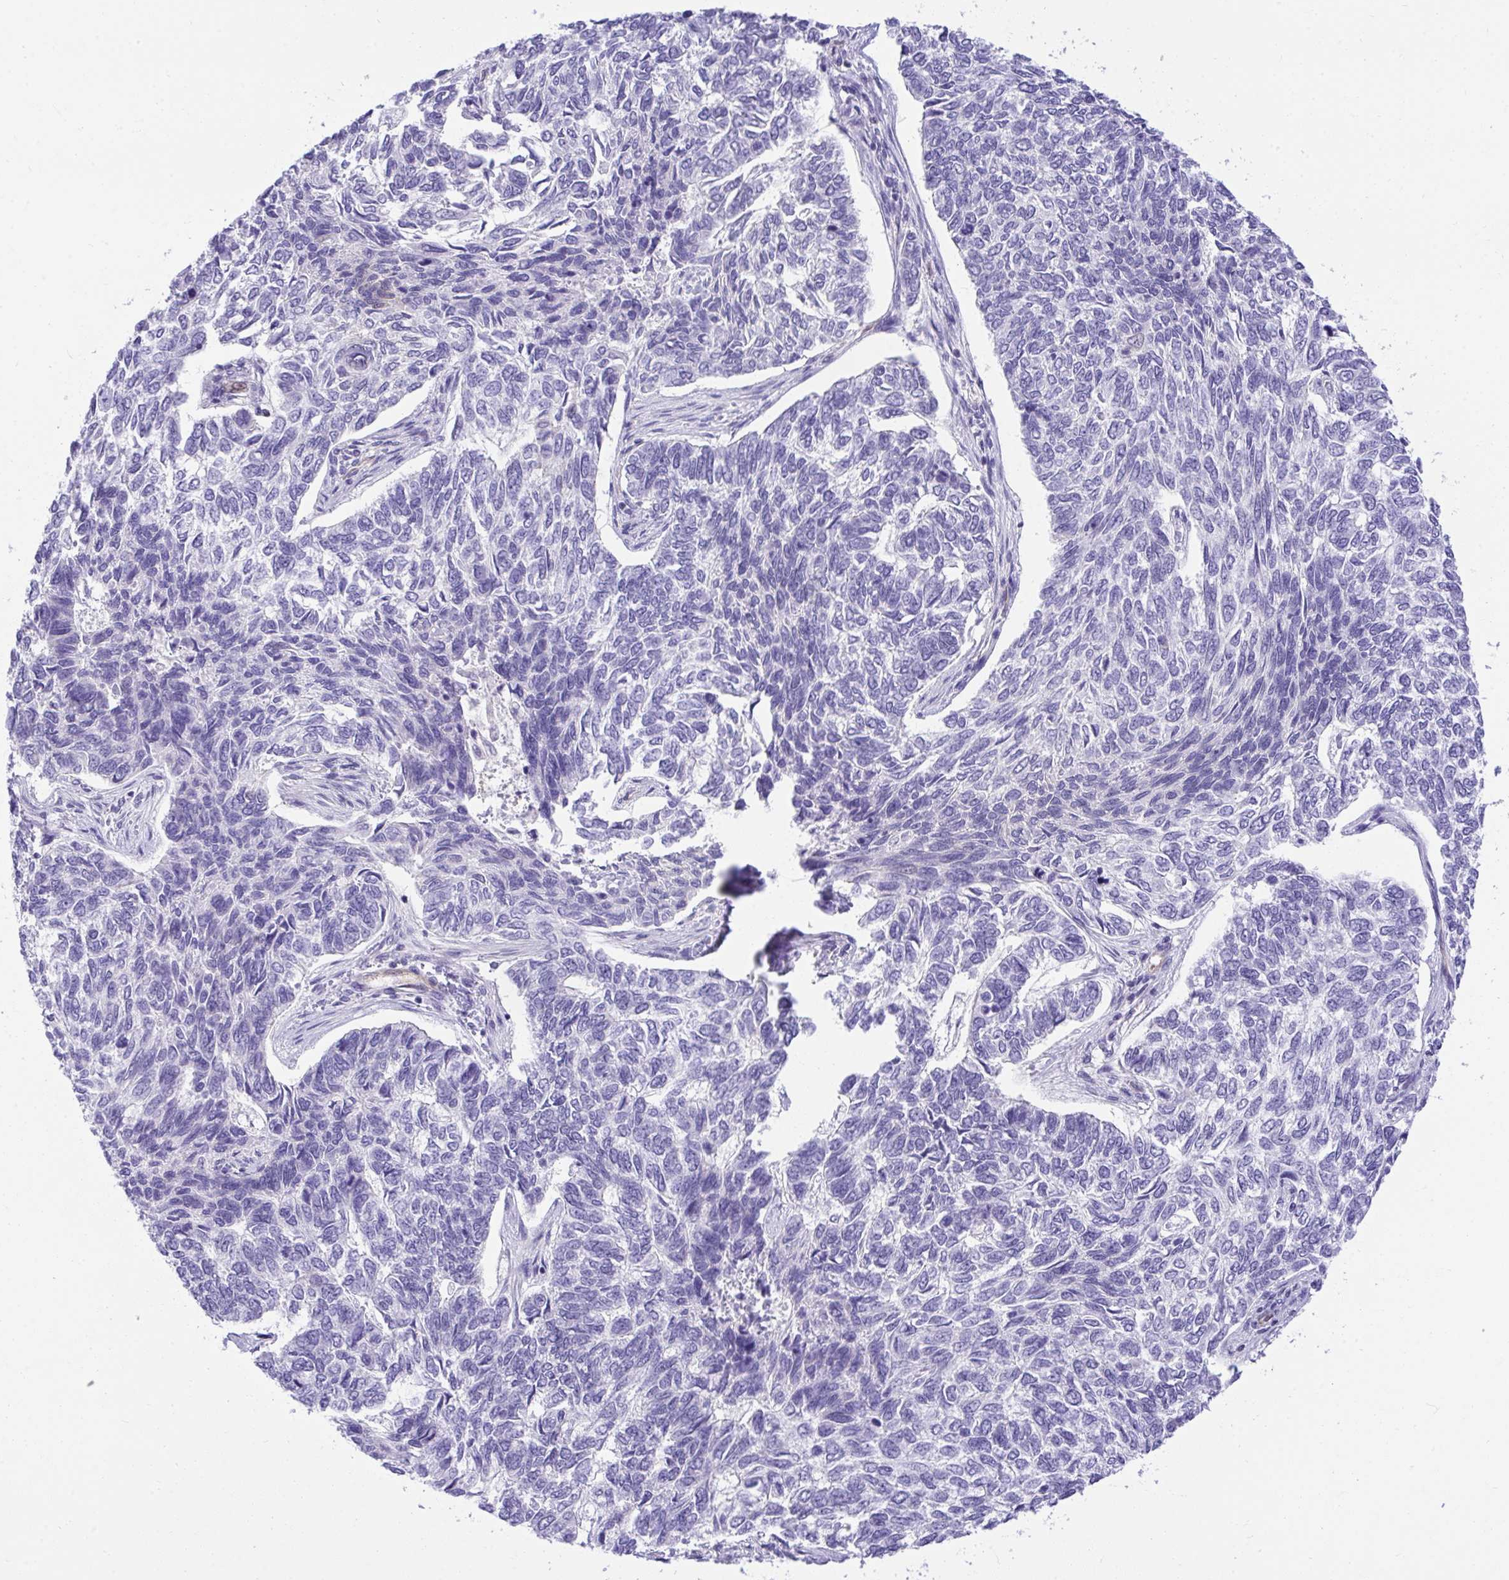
{"staining": {"intensity": "negative", "quantity": "none", "location": "none"}, "tissue": "skin cancer", "cell_type": "Tumor cells", "image_type": "cancer", "snomed": [{"axis": "morphology", "description": "Basal cell carcinoma"}, {"axis": "topography", "description": "Skin"}], "caption": "A high-resolution image shows IHC staining of skin cancer (basal cell carcinoma), which demonstrates no significant staining in tumor cells. (DAB immunohistochemistry, high magnification).", "gene": "PGM2L1", "patient": {"sex": "female", "age": 65}}